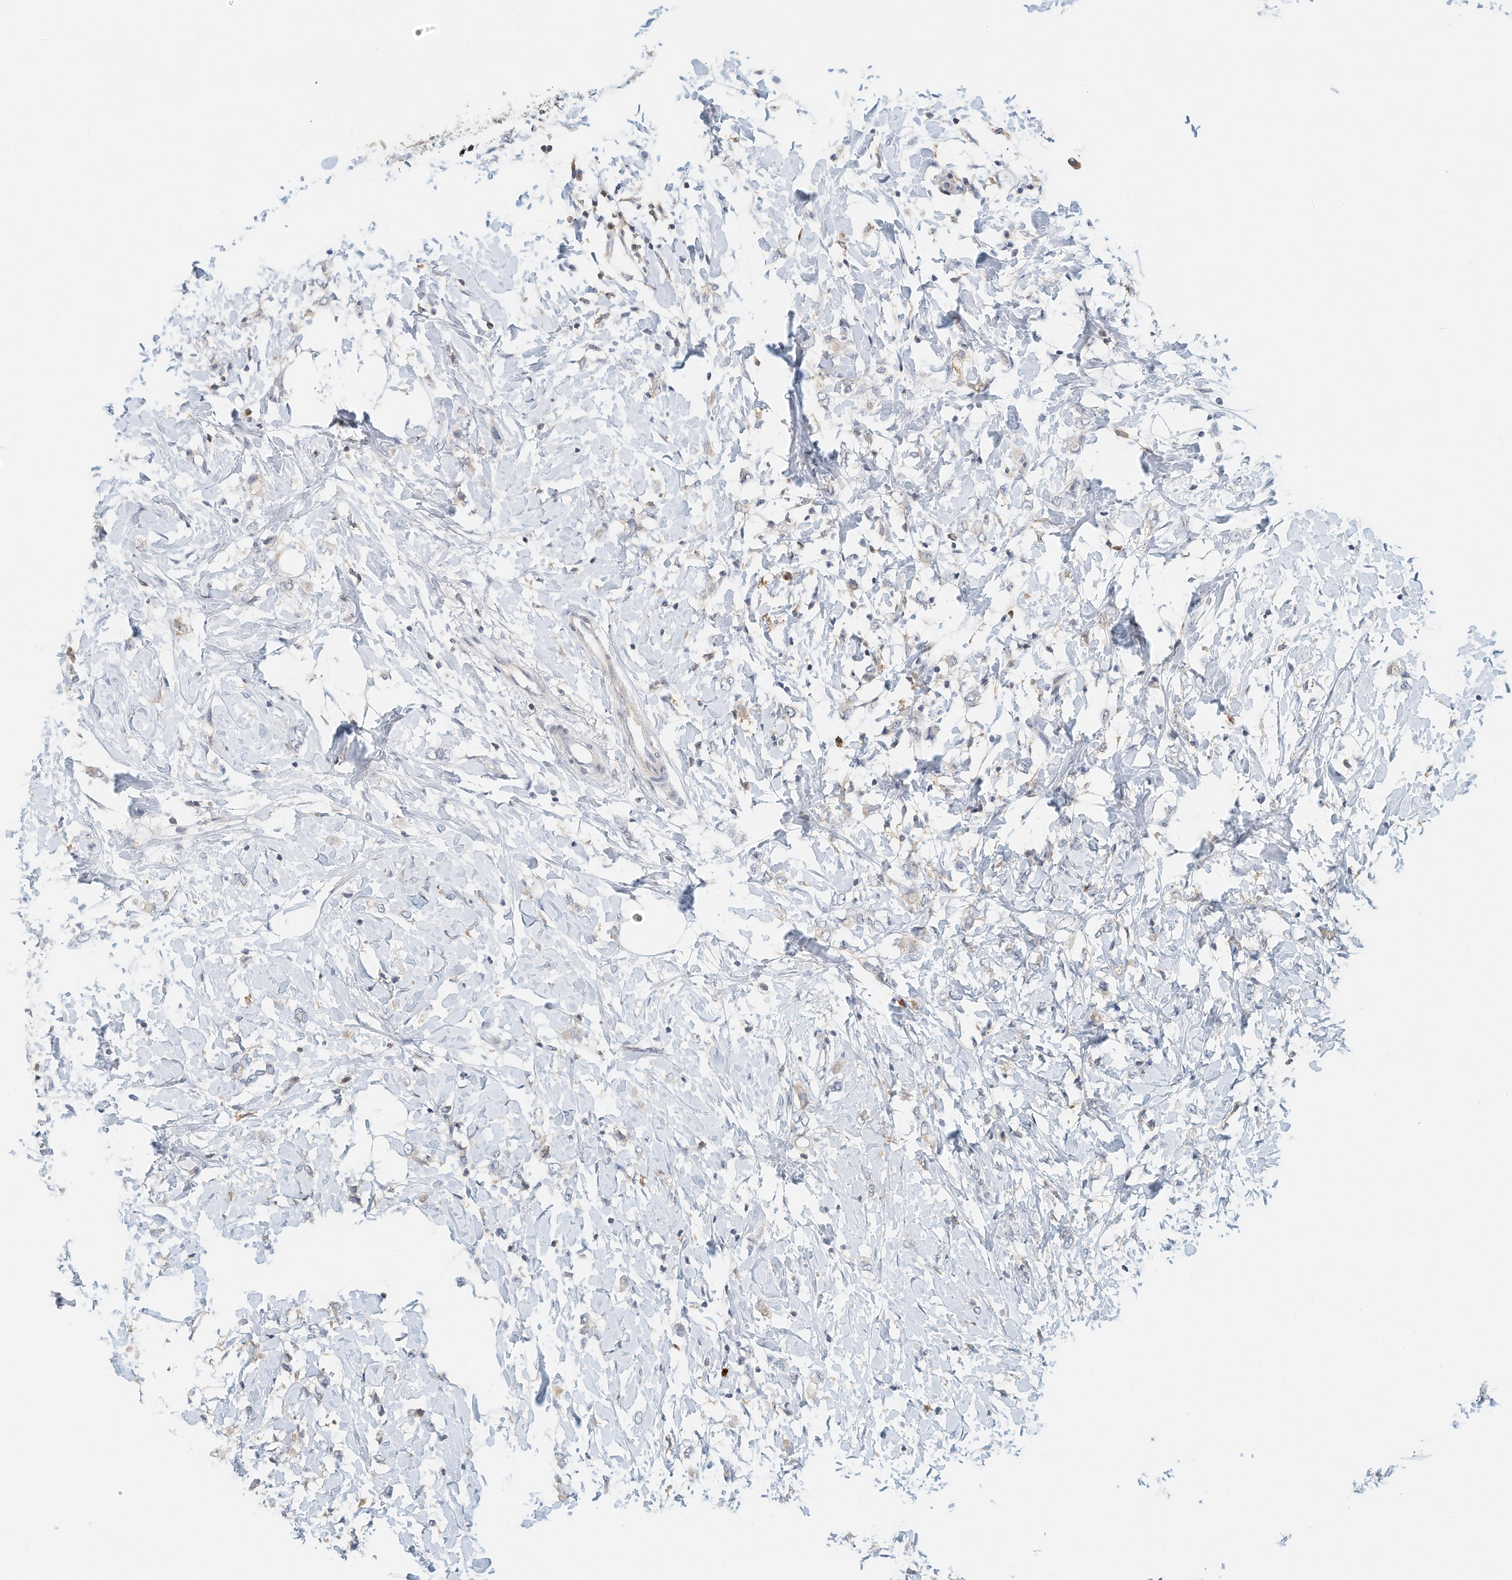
{"staining": {"intensity": "negative", "quantity": "none", "location": "none"}, "tissue": "breast cancer", "cell_type": "Tumor cells", "image_type": "cancer", "snomed": [{"axis": "morphology", "description": "Normal tissue, NOS"}, {"axis": "morphology", "description": "Lobular carcinoma"}, {"axis": "topography", "description": "Breast"}], "caption": "A micrograph of breast cancer stained for a protein demonstrates no brown staining in tumor cells.", "gene": "MICAL1", "patient": {"sex": "female", "age": 47}}